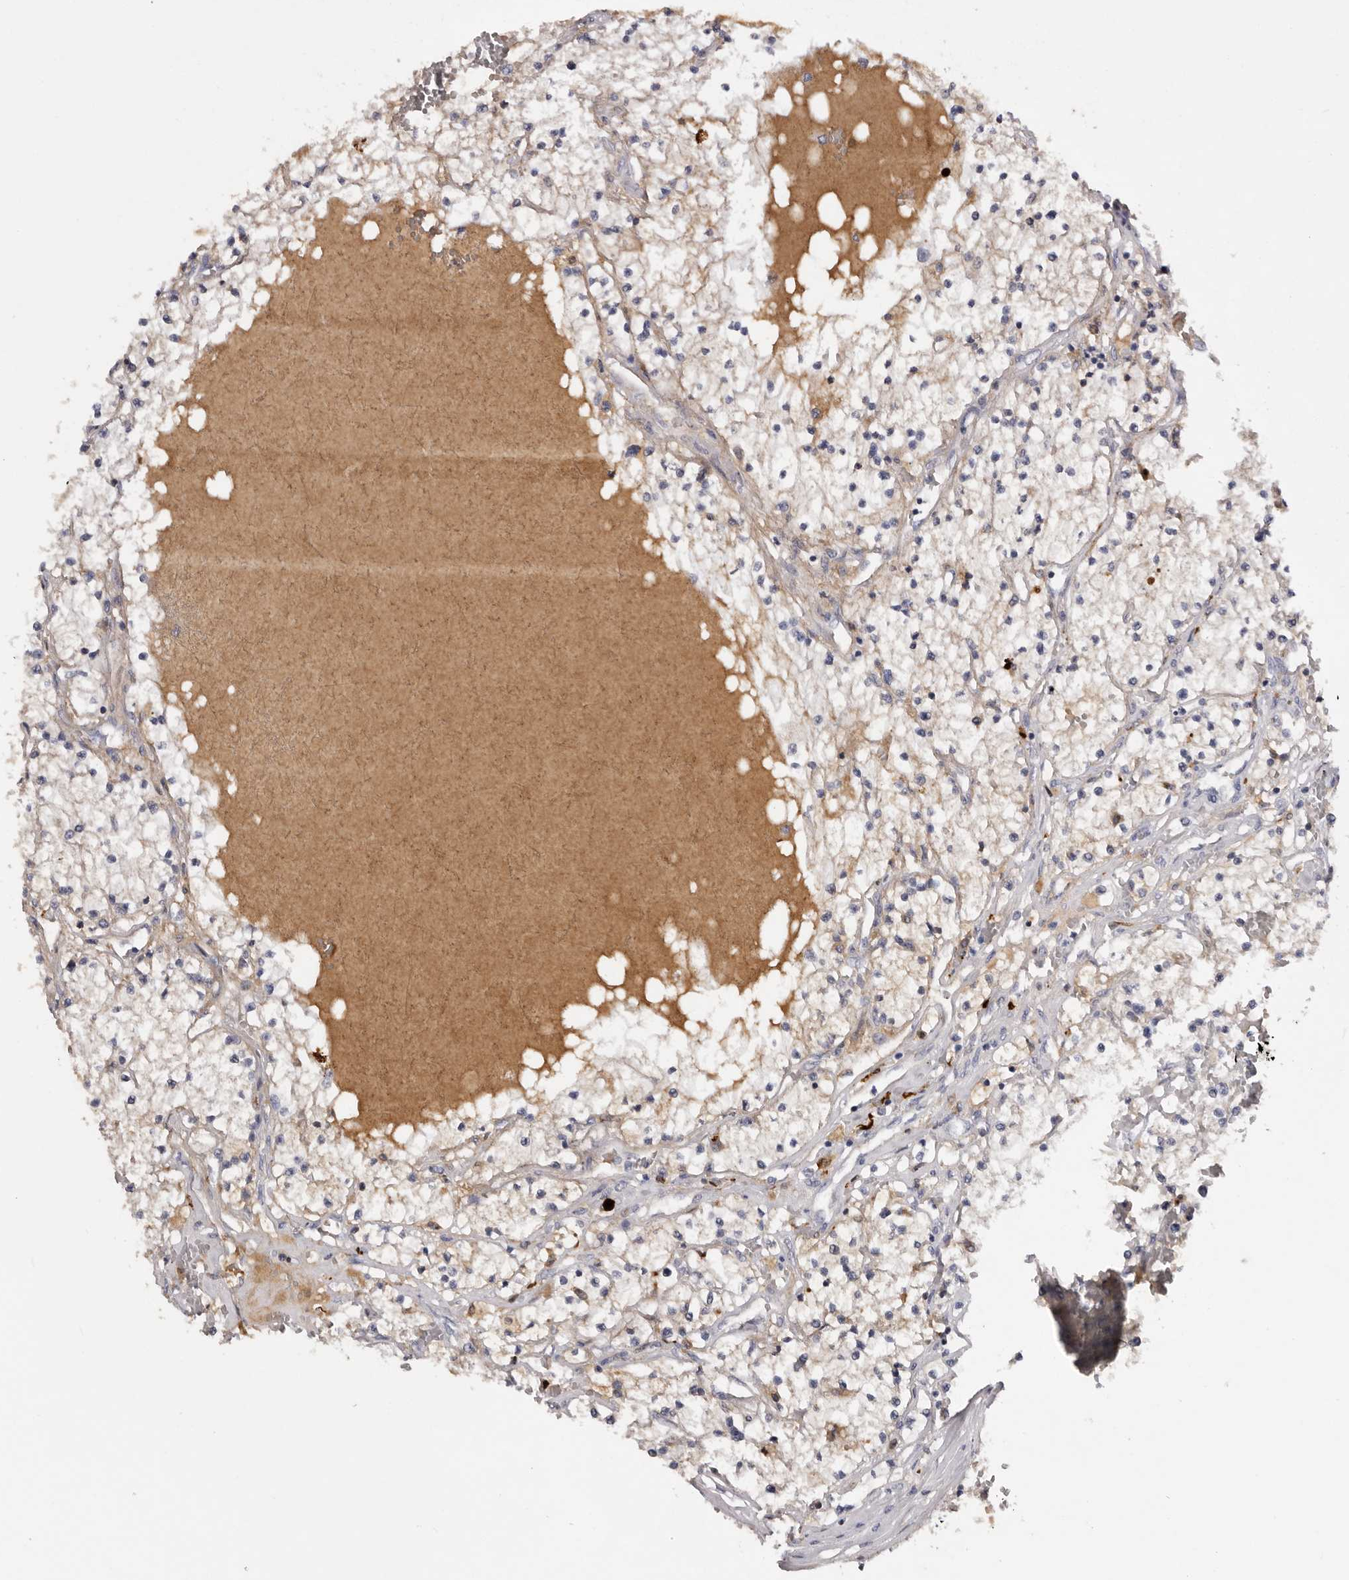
{"staining": {"intensity": "weak", "quantity": "25%-75%", "location": "cytoplasmic/membranous"}, "tissue": "renal cancer", "cell_type": "Tumor cells", "image_type": "cancer", "snomed": [{"axis": "morphology", "description": "Normal tissue, NOS"}, {"axis": "morphology", "description": "Adenocarcinoma, NOS"}, {"axis": "topography", "description": "Kidney"}], "caption": "Approximately 25%-75% of tumor cells in renal cancer (adenocarcinoma) exhibit weak cytoplasmic/membranous protein positivity as visualized by brown immunohistochemical staining.", "gene": "KLHL38", "patient": {"sex": "male", "age": 68}}